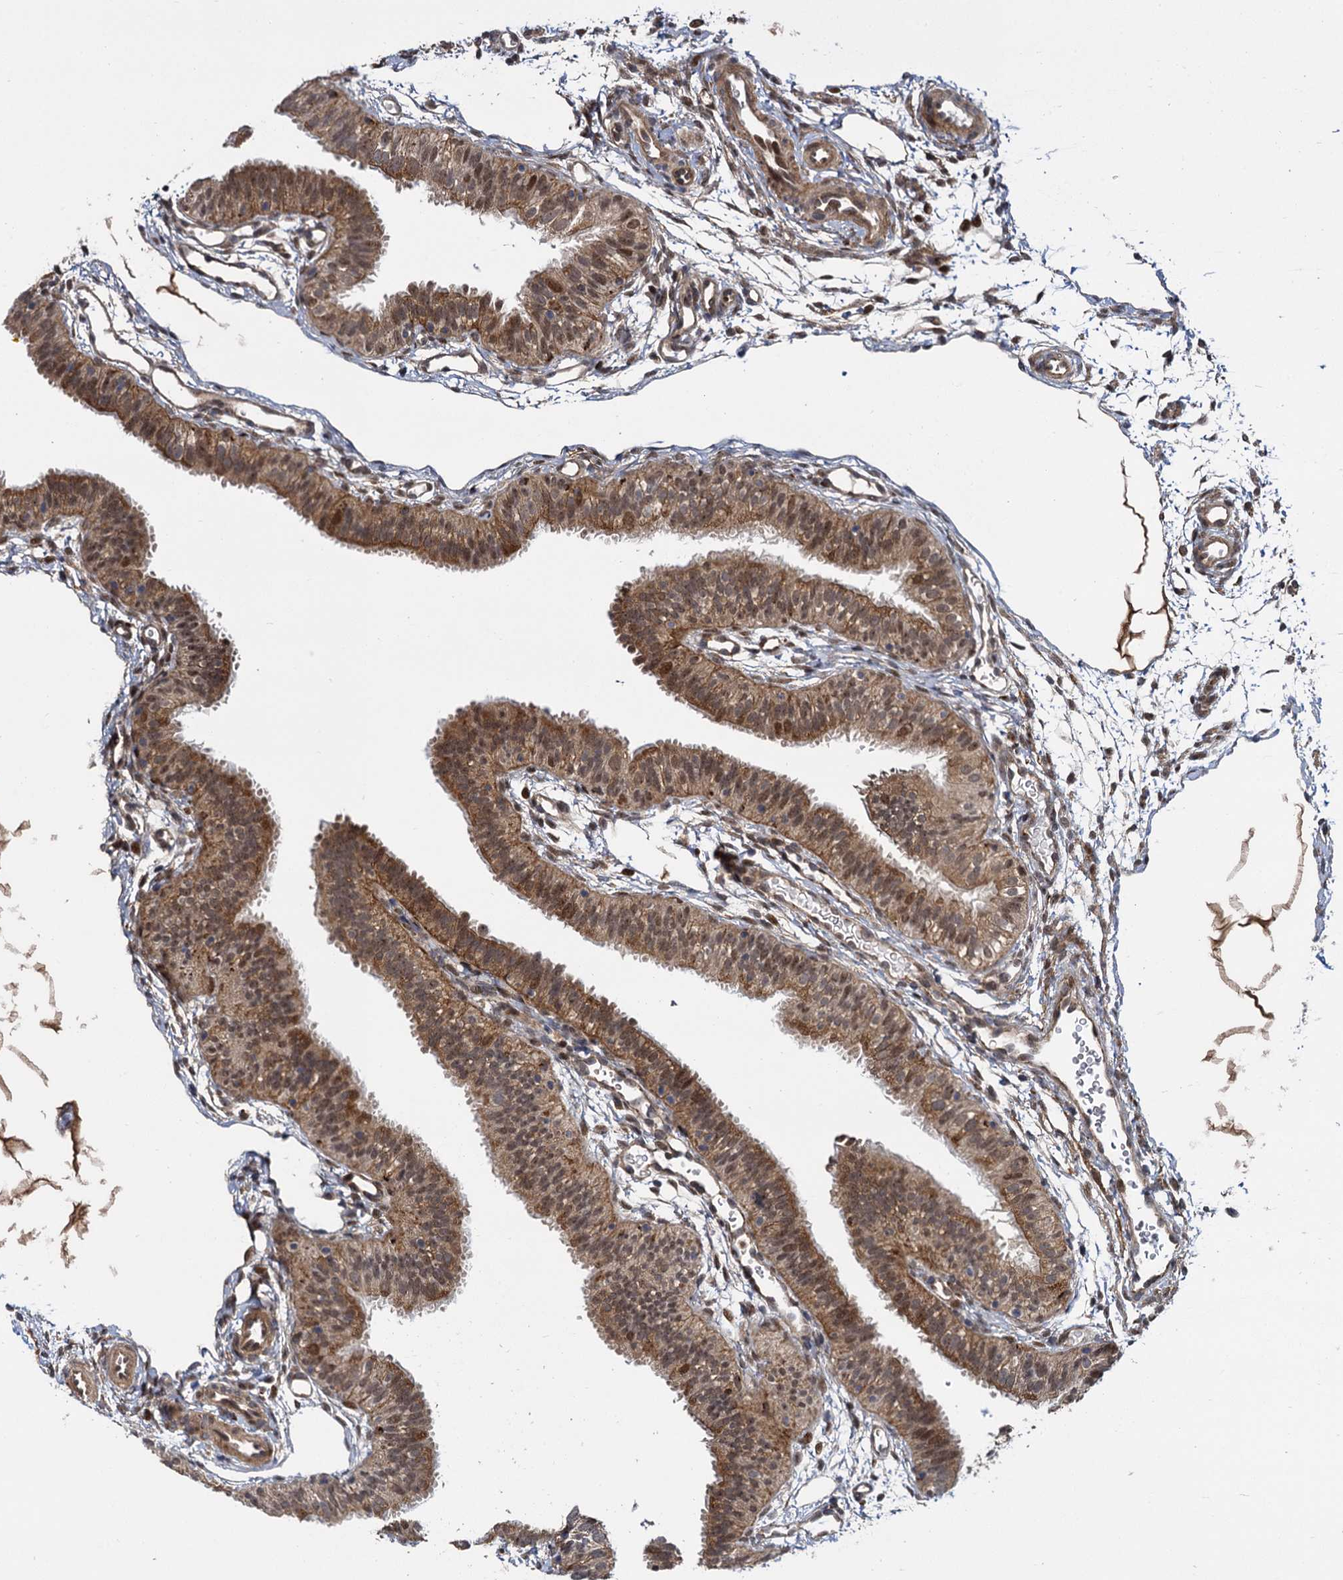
{"staining": {"intensity": "moderate", "quantity": ">75%", "location": "cytoplasmic/membranous,nuclear"}, "tissue": "fallopian tube", "cell_type": "Glandular cells", "image_type": "normal", "snomed": [{"axis": "morphology", "description": "Normal tissue, NOS"}, {"axis": "topography", "description": "Fallopian tube"}], "caption": "Fallopian tube stained with DAB immunohistochemistry (IHC) reveals medium levels of moderate cytoplasmic/membranous,nuclear staining in about >75% of glandular cells. (DAB IHC with brightfield microscopy, high magnification).", "gene": "GAL3ST4", "patient": {"sex": "female", "age": 35}}